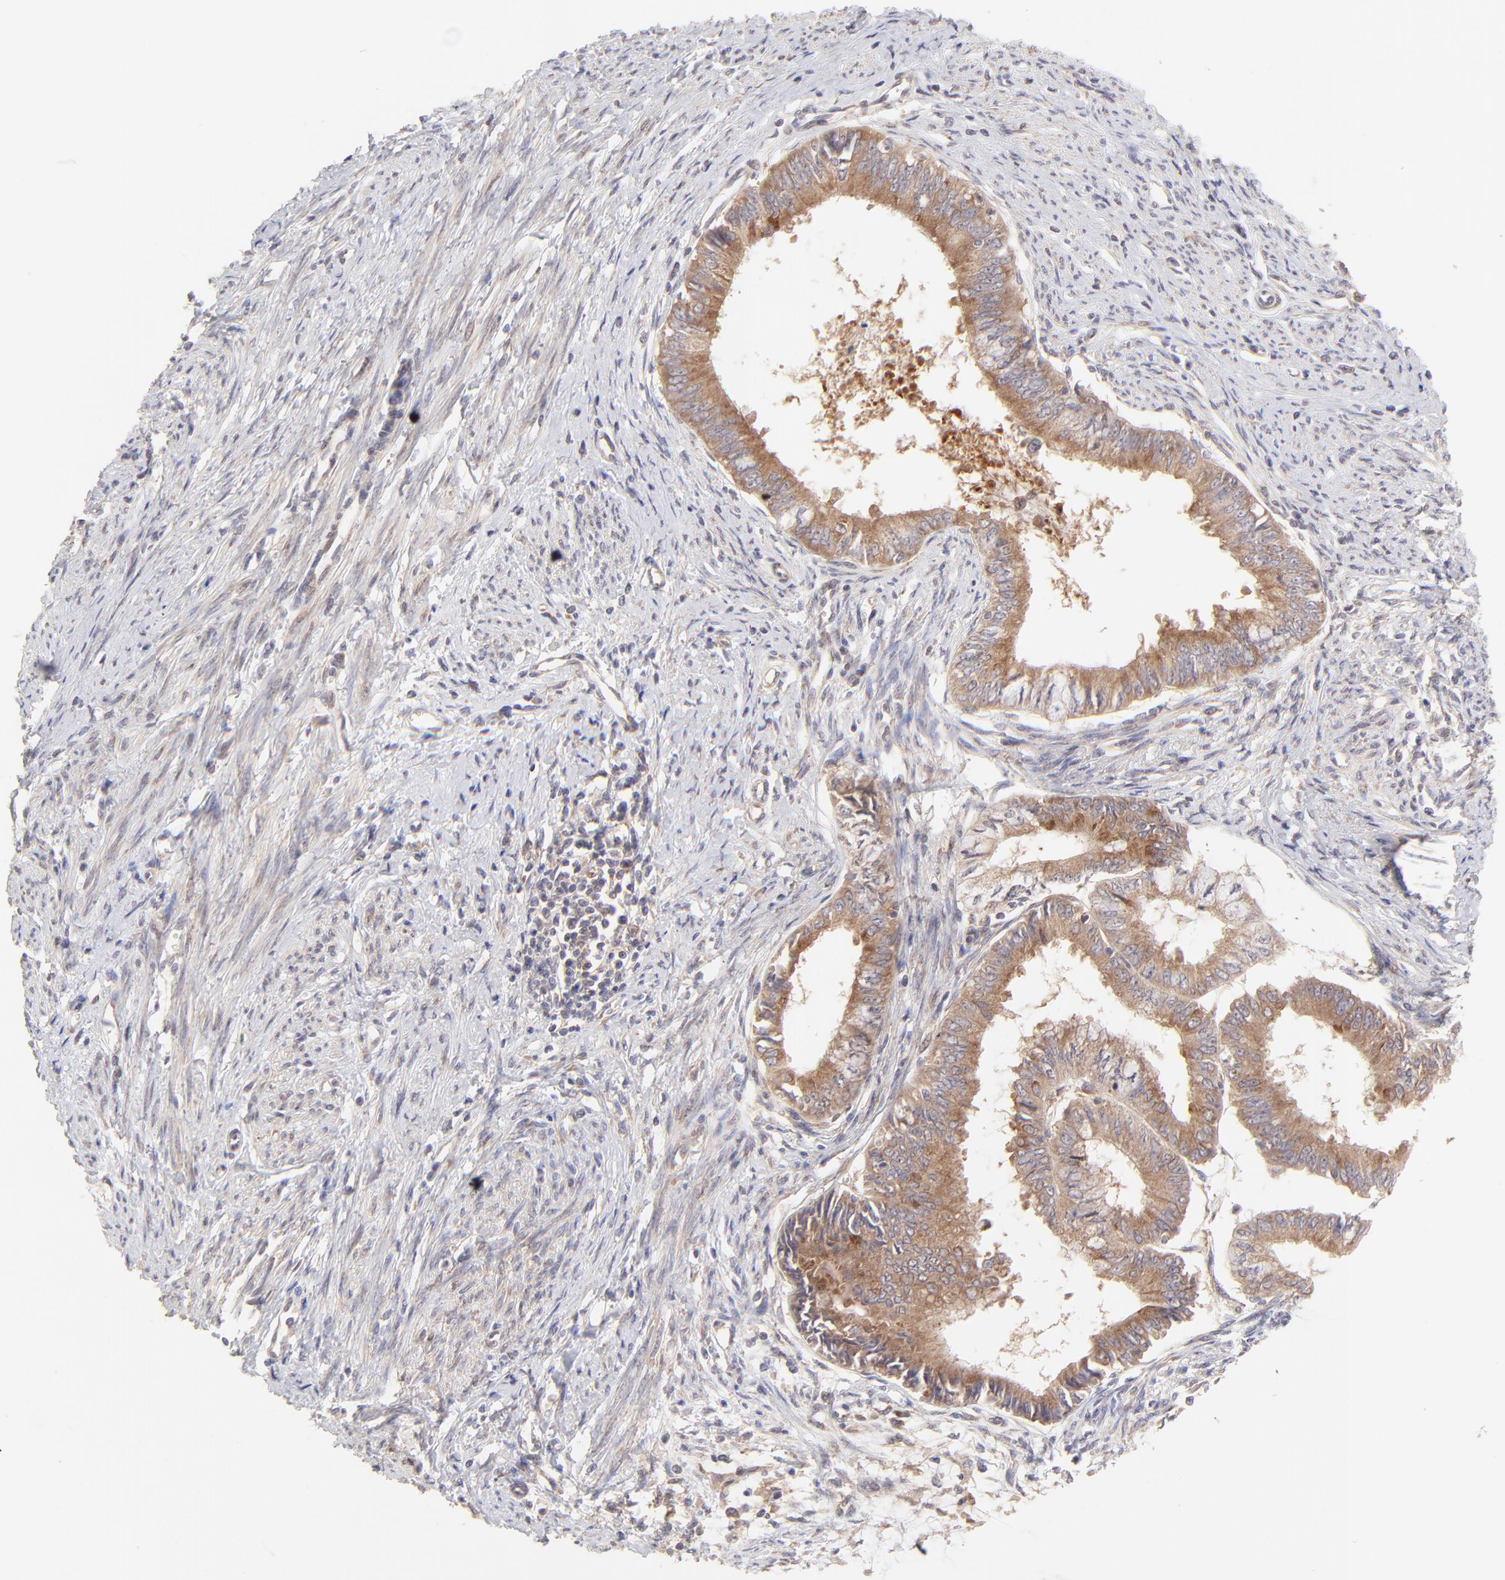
{"staining": {"intensity": "moderate", "quantity": ">75%", "location": "cytoplasmic/membranous"}, "tissue": "endometrial cancer", "cell_type": "Tumor cells", "image_type": "cancer", "snomed": [{"axis": "morphology", "description": "Adenocarcinoma, NOS"}, {"axis": "topography", "description": "Endometrium"}], "caption": "High-power microscopy captured an immunohistochemistry (IHC) histopathology image of endometrial cancer (adenocarcinoma), revealing moderate cytoplasmic/membranous positivity in approximately >75% of tumor cells.", "gene": "TNRC6B", "patient": {"sex": "female", "age": 76}}